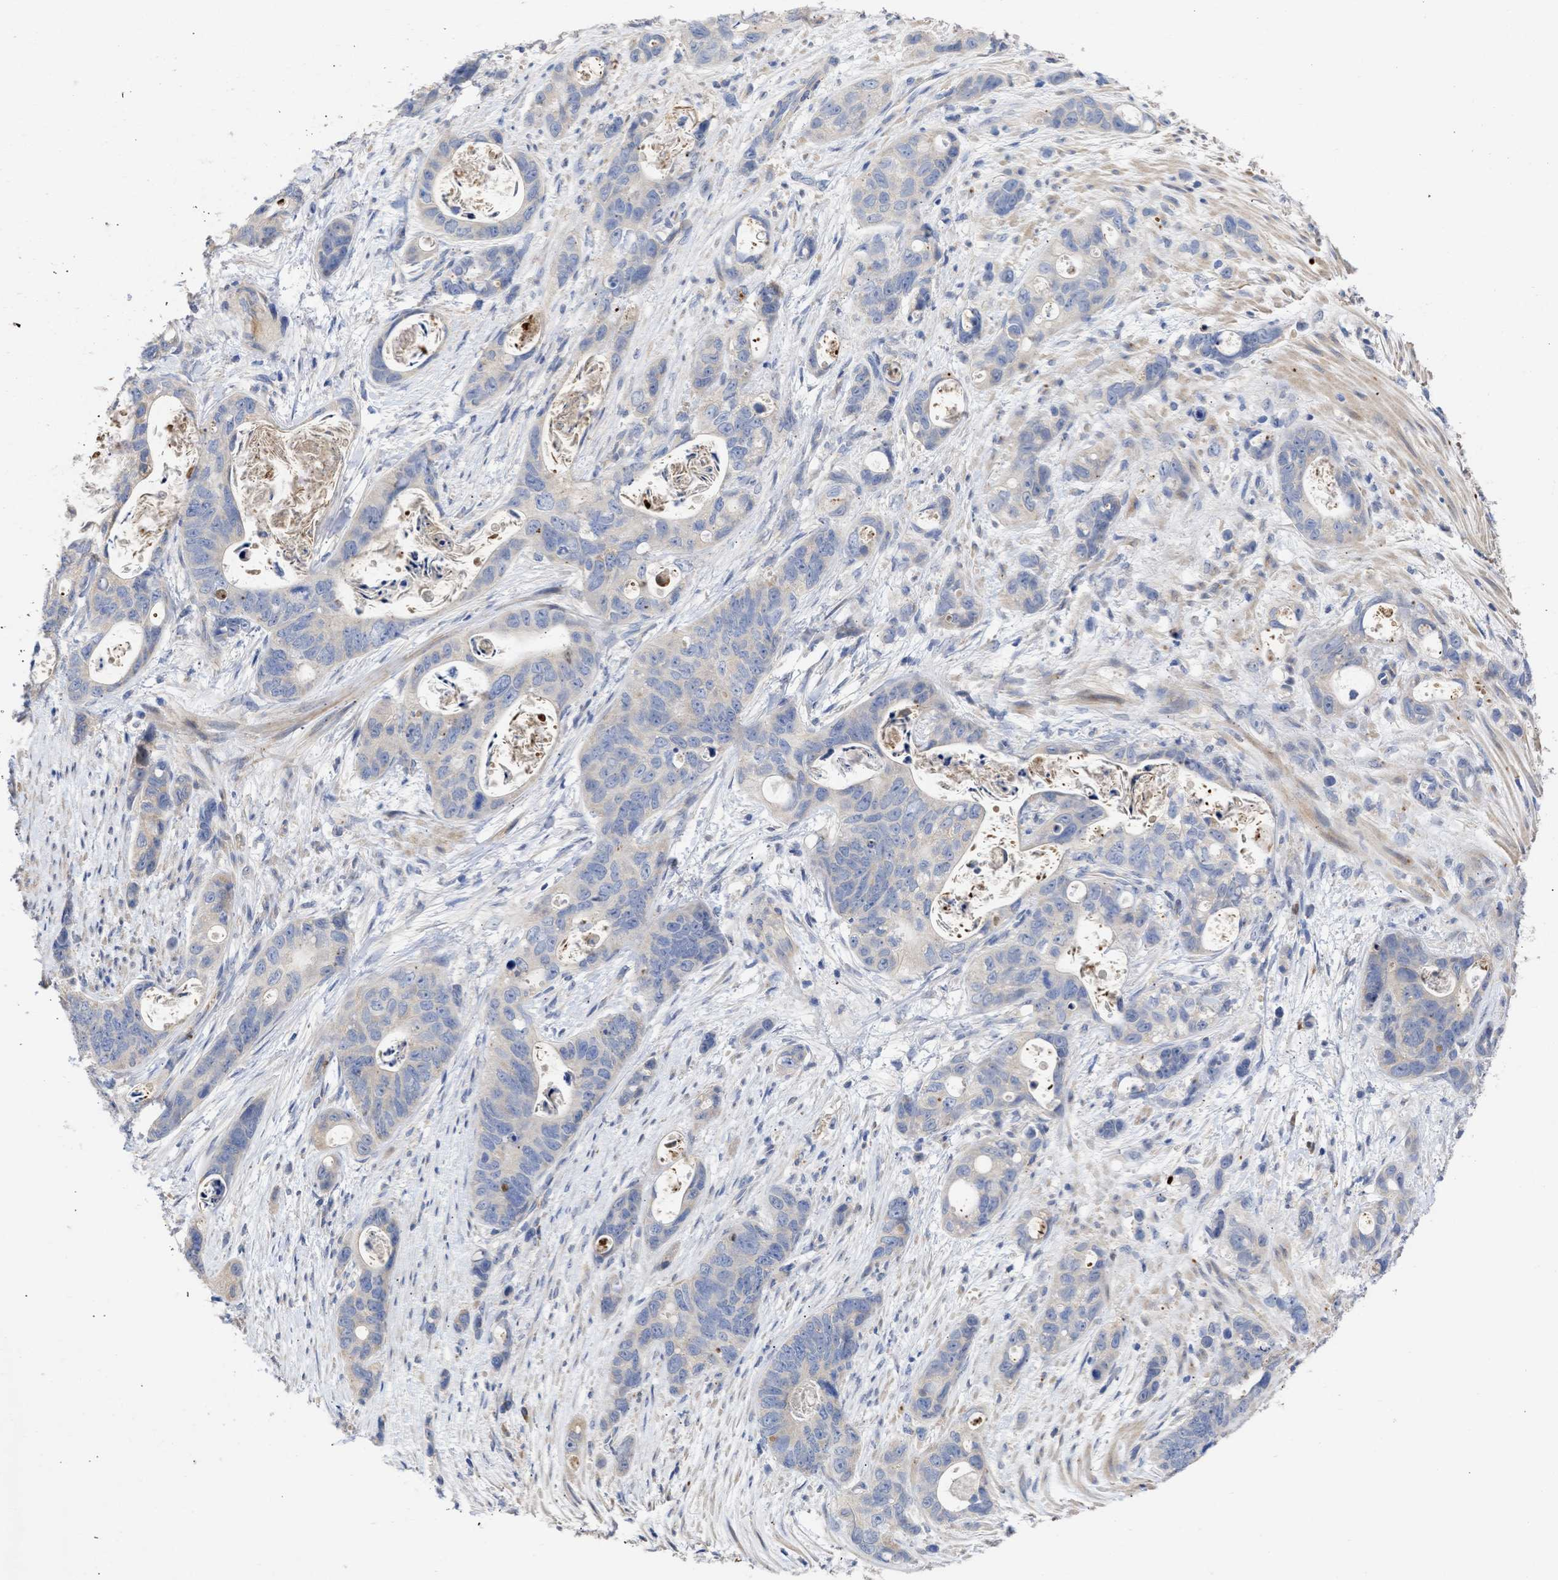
{"staining": {"intensity": "negative", "quantity": "none", "location": "none"}, "tissue": "stomach cancer", "cell_type": "Tumor cells", "image_type": "cancer", "snomed": [{"axis": "morphology", "description": "Normal tissue, NOS"}, {"axis": "morphology", "description": "Adenocarcinoma, NOS"}, {"axis": "topography", "description": "Stomach"}], "caption": "IHC of stomach cancer exhibits no expression in tumor cells.", "gene": "ARHGEF4", "patient": {"sex": "female", "age": 89}}